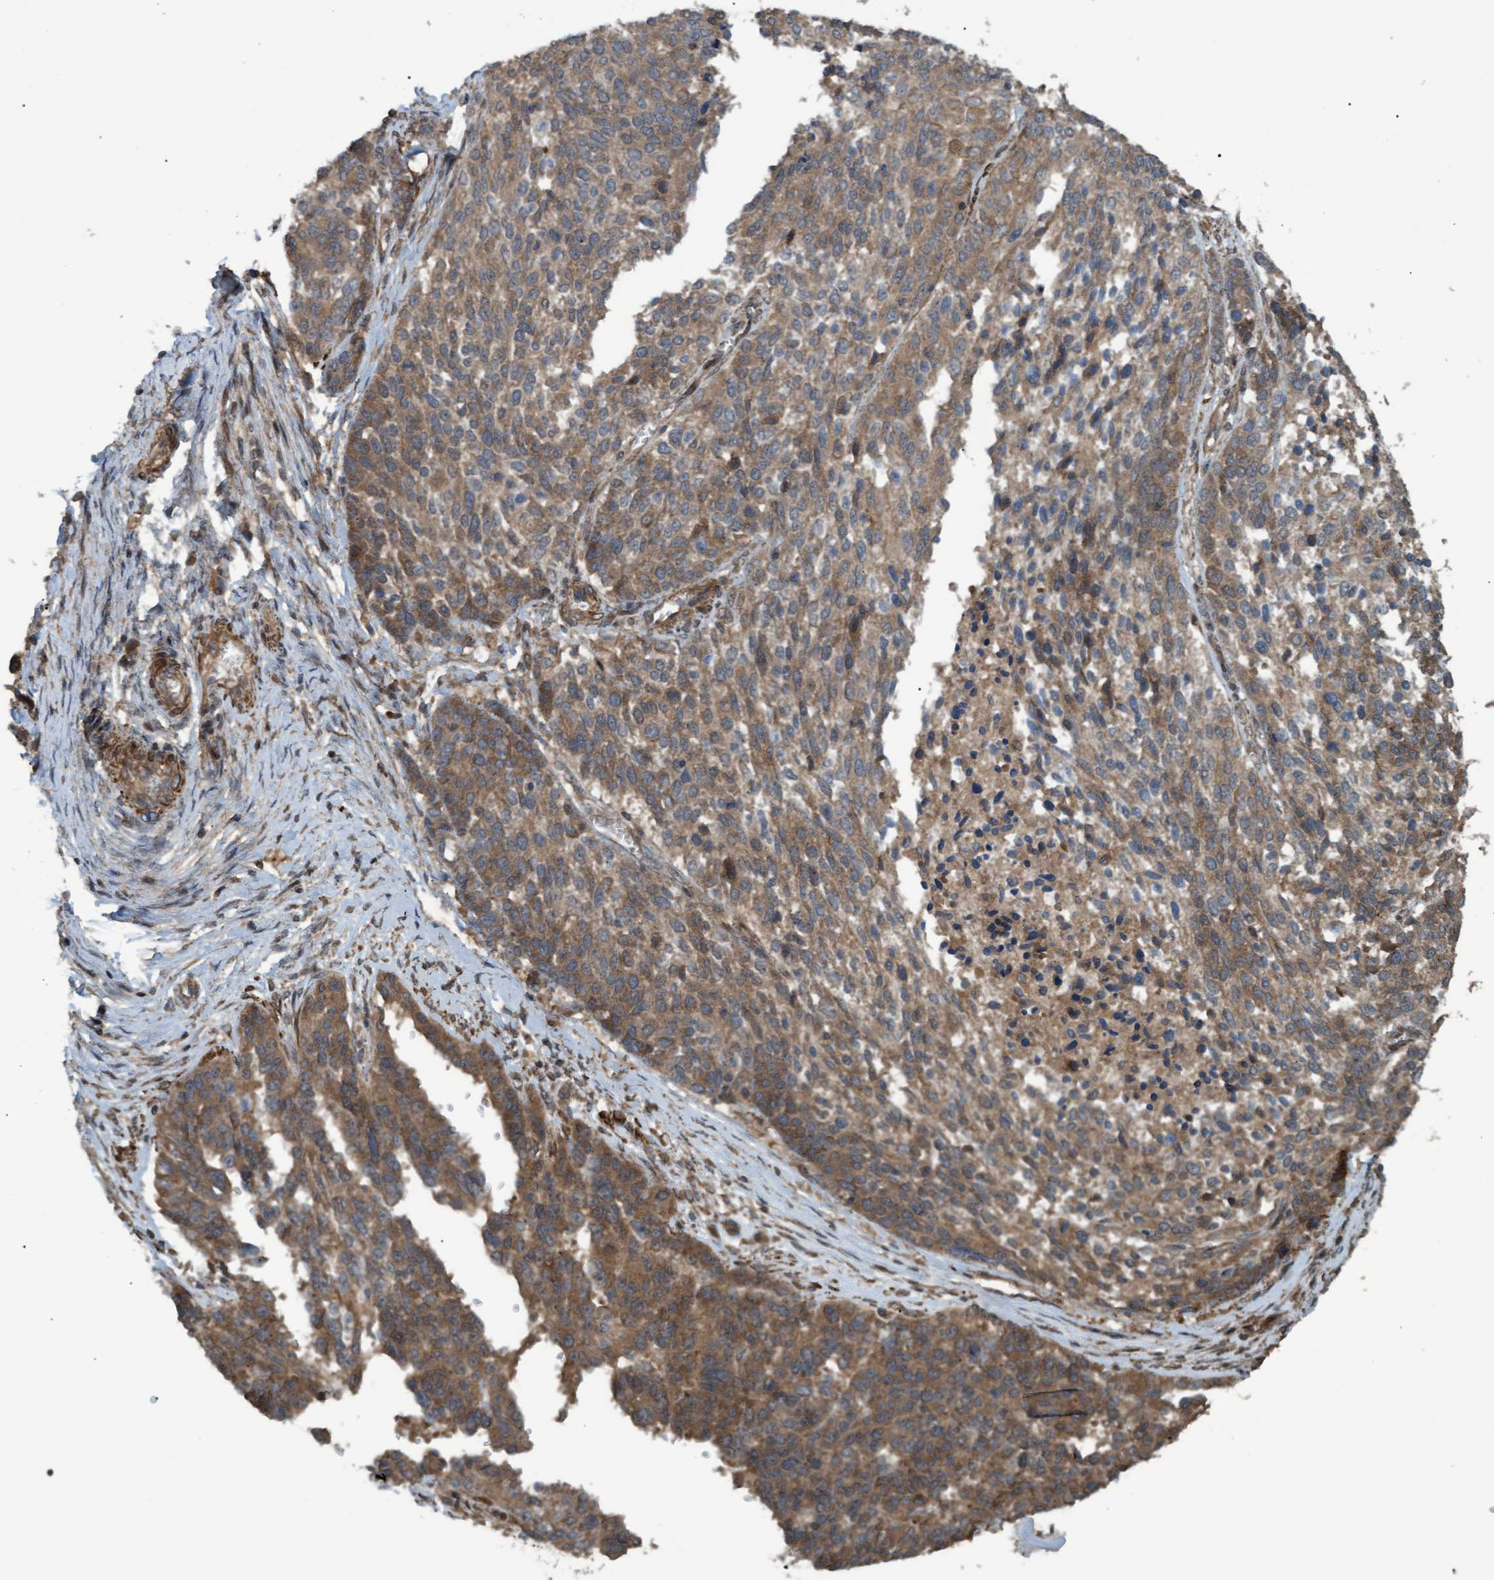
{"staining": {"intensity": "moderate", "quantity": ">75%", "location": "cytoplasmic/membranous"}, "tissue": "ovarian cancer", "cell_type": "Tumor cells", "image_type": "cancer", "snomed": [{"axis": "morphology", "description": "Cystadenocarcinoma, serous, NOS"}, {"axis": "topography", "description": "Ovary"}], "caption": "Immunohistochemistry photomicrograph of neoplastic tissue: ovarian cancer stained using immunohistochemistry exhibits medium levels of moderate protein expression localized specifically in the cytoplasmic/membranous of tumor cells, appearing as a cytoplasmic/membranous brown color.", "gene": "GGT6", "patient": {"sex": "female", "age": 44}}